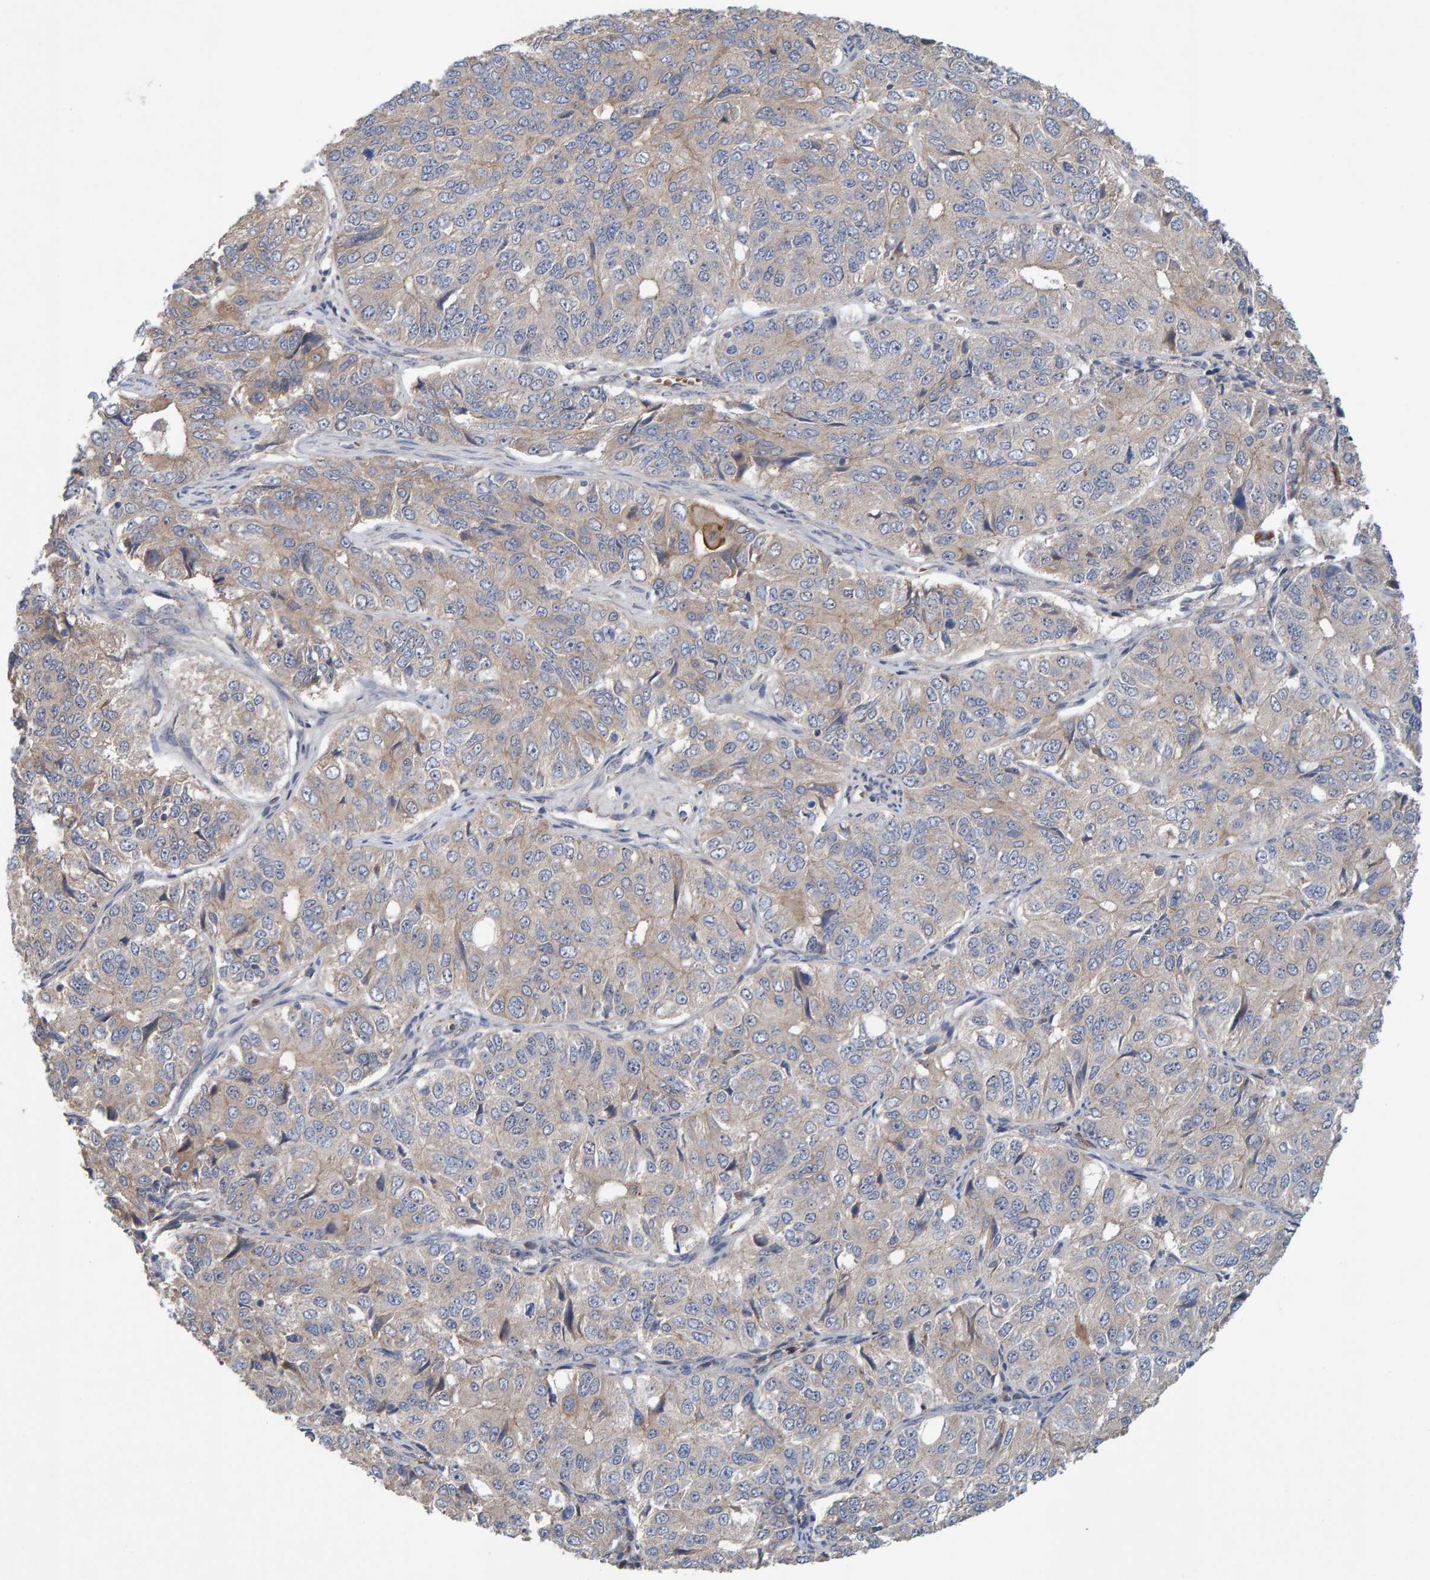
{"staining": {"intensity": "weak", "quantity": "<25%", "location": "cytoplasmic/membranous"}, "tissue": "ovarian cancer", "cell_type": "Tumor cells", "image_type": "cancer", "snomed": [{"axis": "morphology", "description": "Carcinoma, endometroid"}, {"axis": "topography", "description": "Ovary"}], "caption": "The histopathology image exhibits no significant positivity in tumor cells of endometroid carcinoma (ovarian).", "gene": "LRSAM1", "patient": {"sex": "female", "age": 51}}